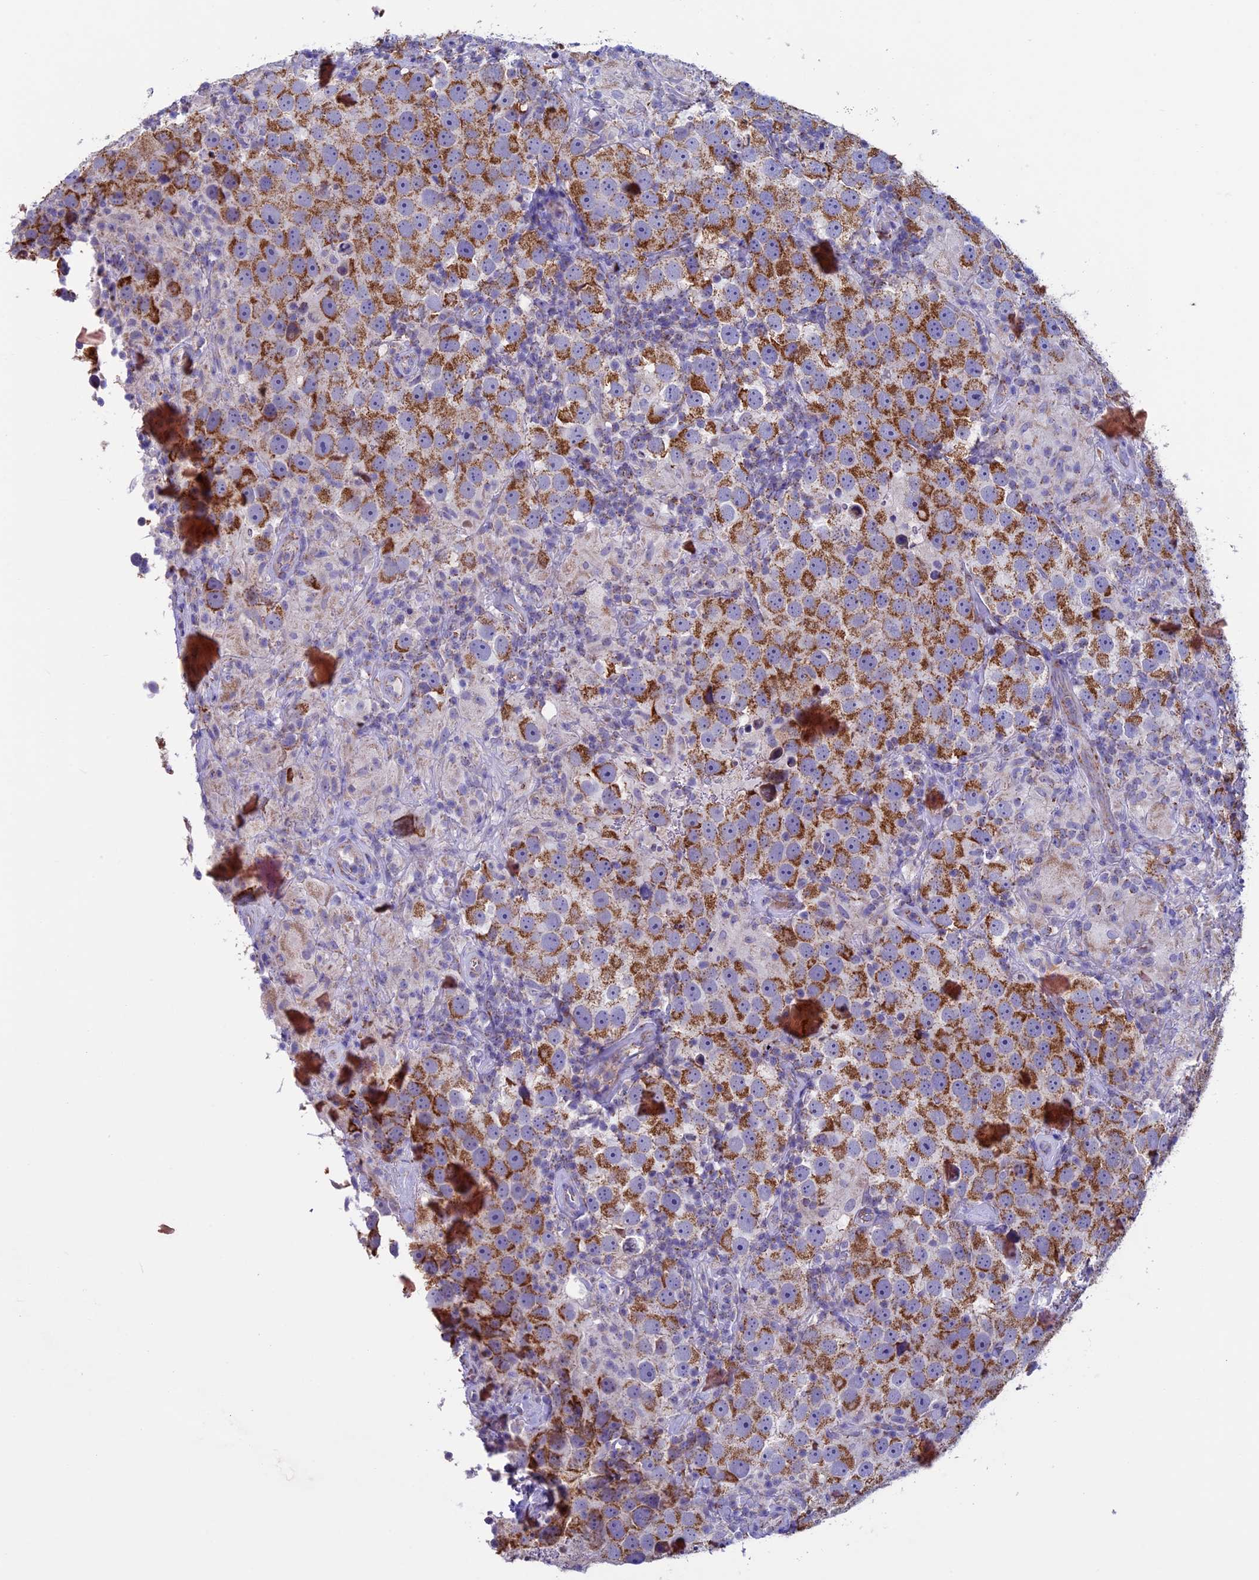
{"staining": {"intensity": "moderate", "quantity": ">75%", "location": "cytoplasmic/membranous"}, "tissue": "testis cancer", "cell_type": "Tumor cells", "image_type": "cancer", "snomed": [{"axis": "morphology", "description": "Seminoma, NOS"}, {"axis": "topography", "description": "Testis"}], "caption": "This is an image of IHC staining of testis cancer (seminoma), which shows moderate staining in the cytoplasmic/membranous of tumor cells.", "gene": "MFSD12", "patient": {"sex": "male", "age": 49}}